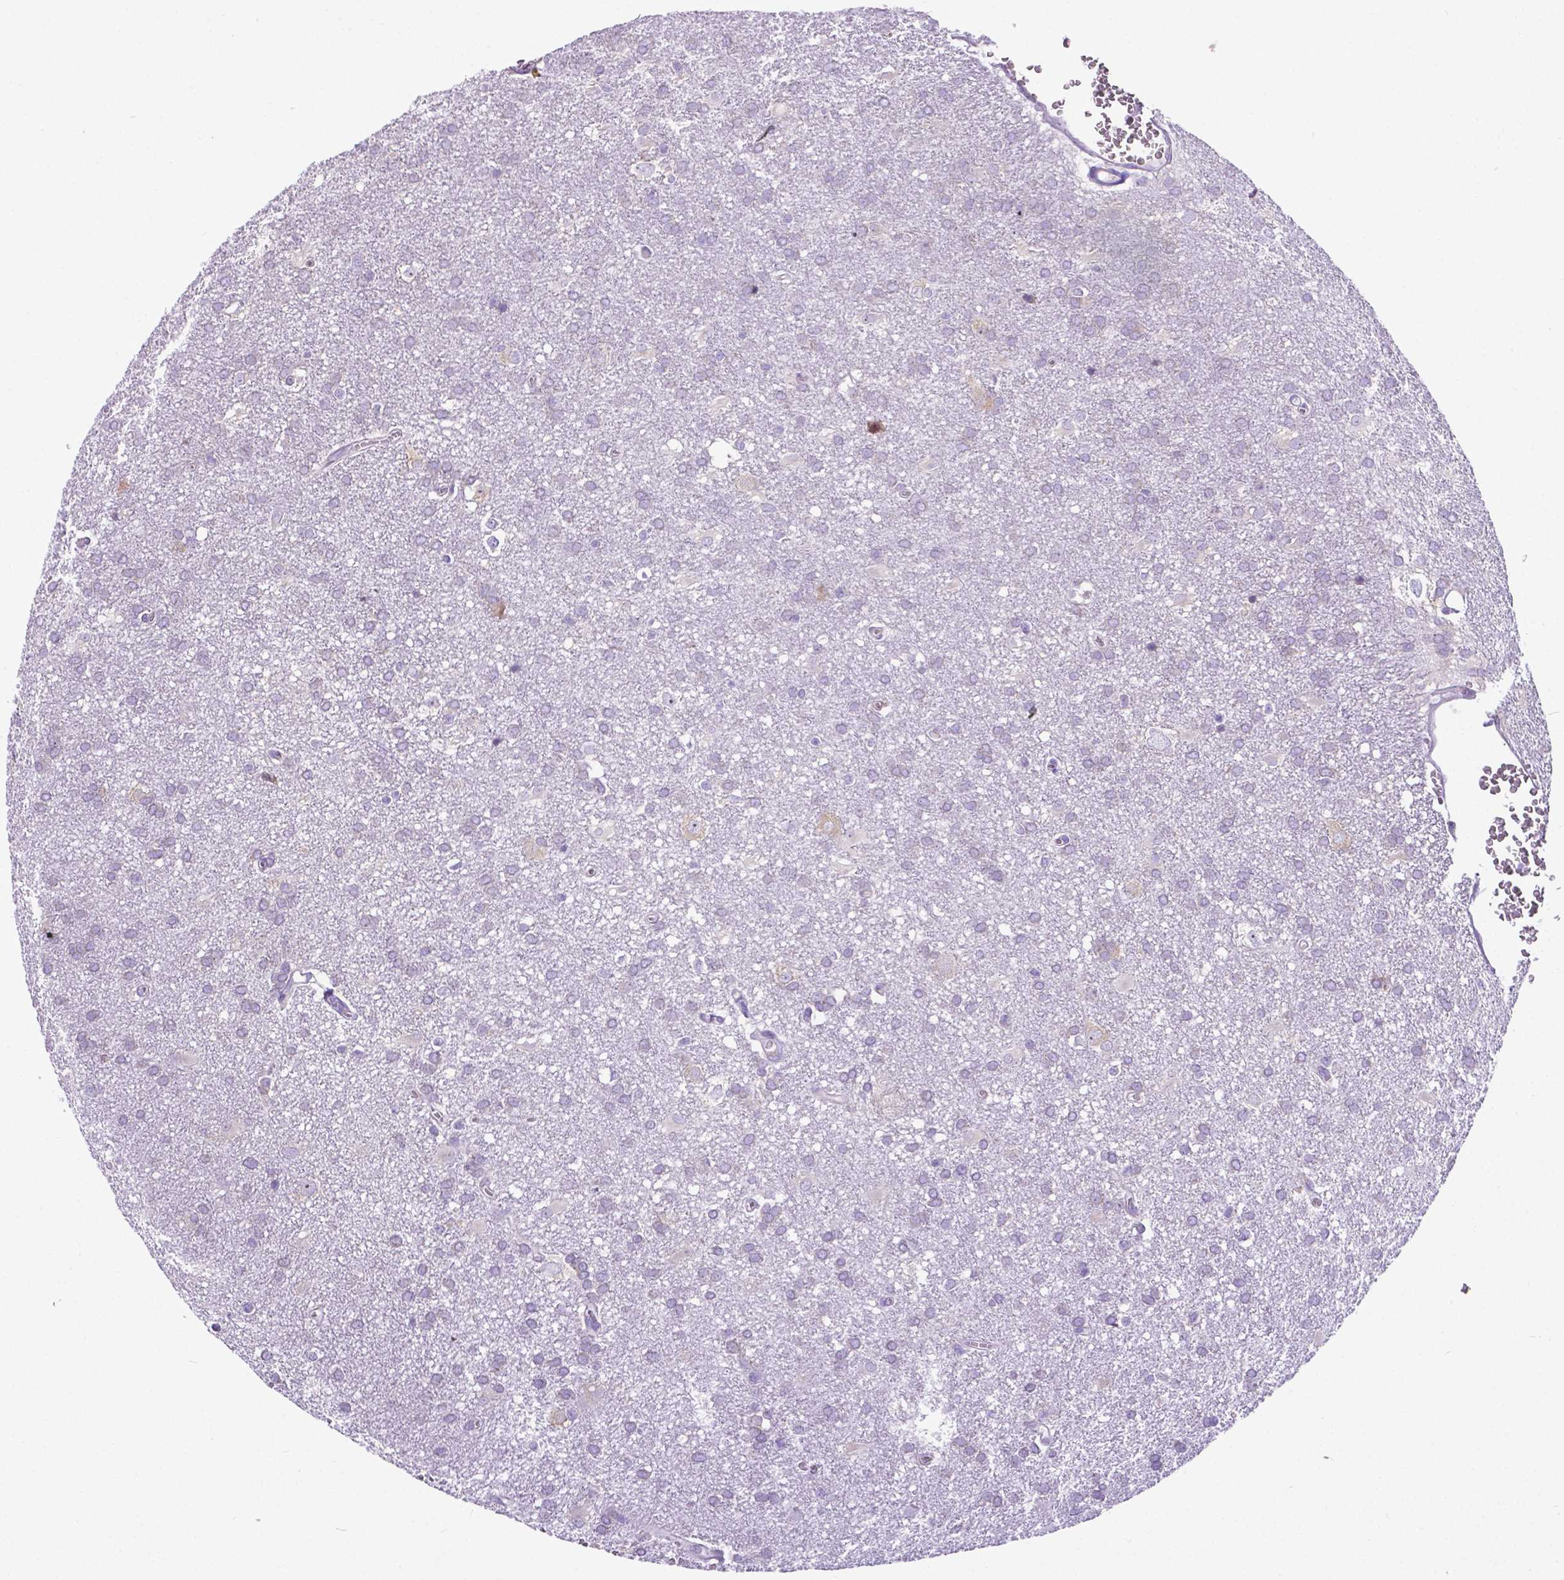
{"staining": {"intensity": "negative", "quantity": "none", "location": "none"}, "tissue": "glioma", "cell_type": "Tumor cells", "image_type": "cancer", "snomed": [{"axis": "morphology", "description": "Glioma, malignant, Low grade"}, {"axis": "topography", "description": "Brain"}], "caption": "This micrograph is of low-grade glioma (malignant) stained with immunohistochemistry to label a protein in brown with the nuclei are counter-stained blue. There is no positivity in tumor cells.", "gene": "RPL6", "patient": {"sex": "male", "age": 66}}